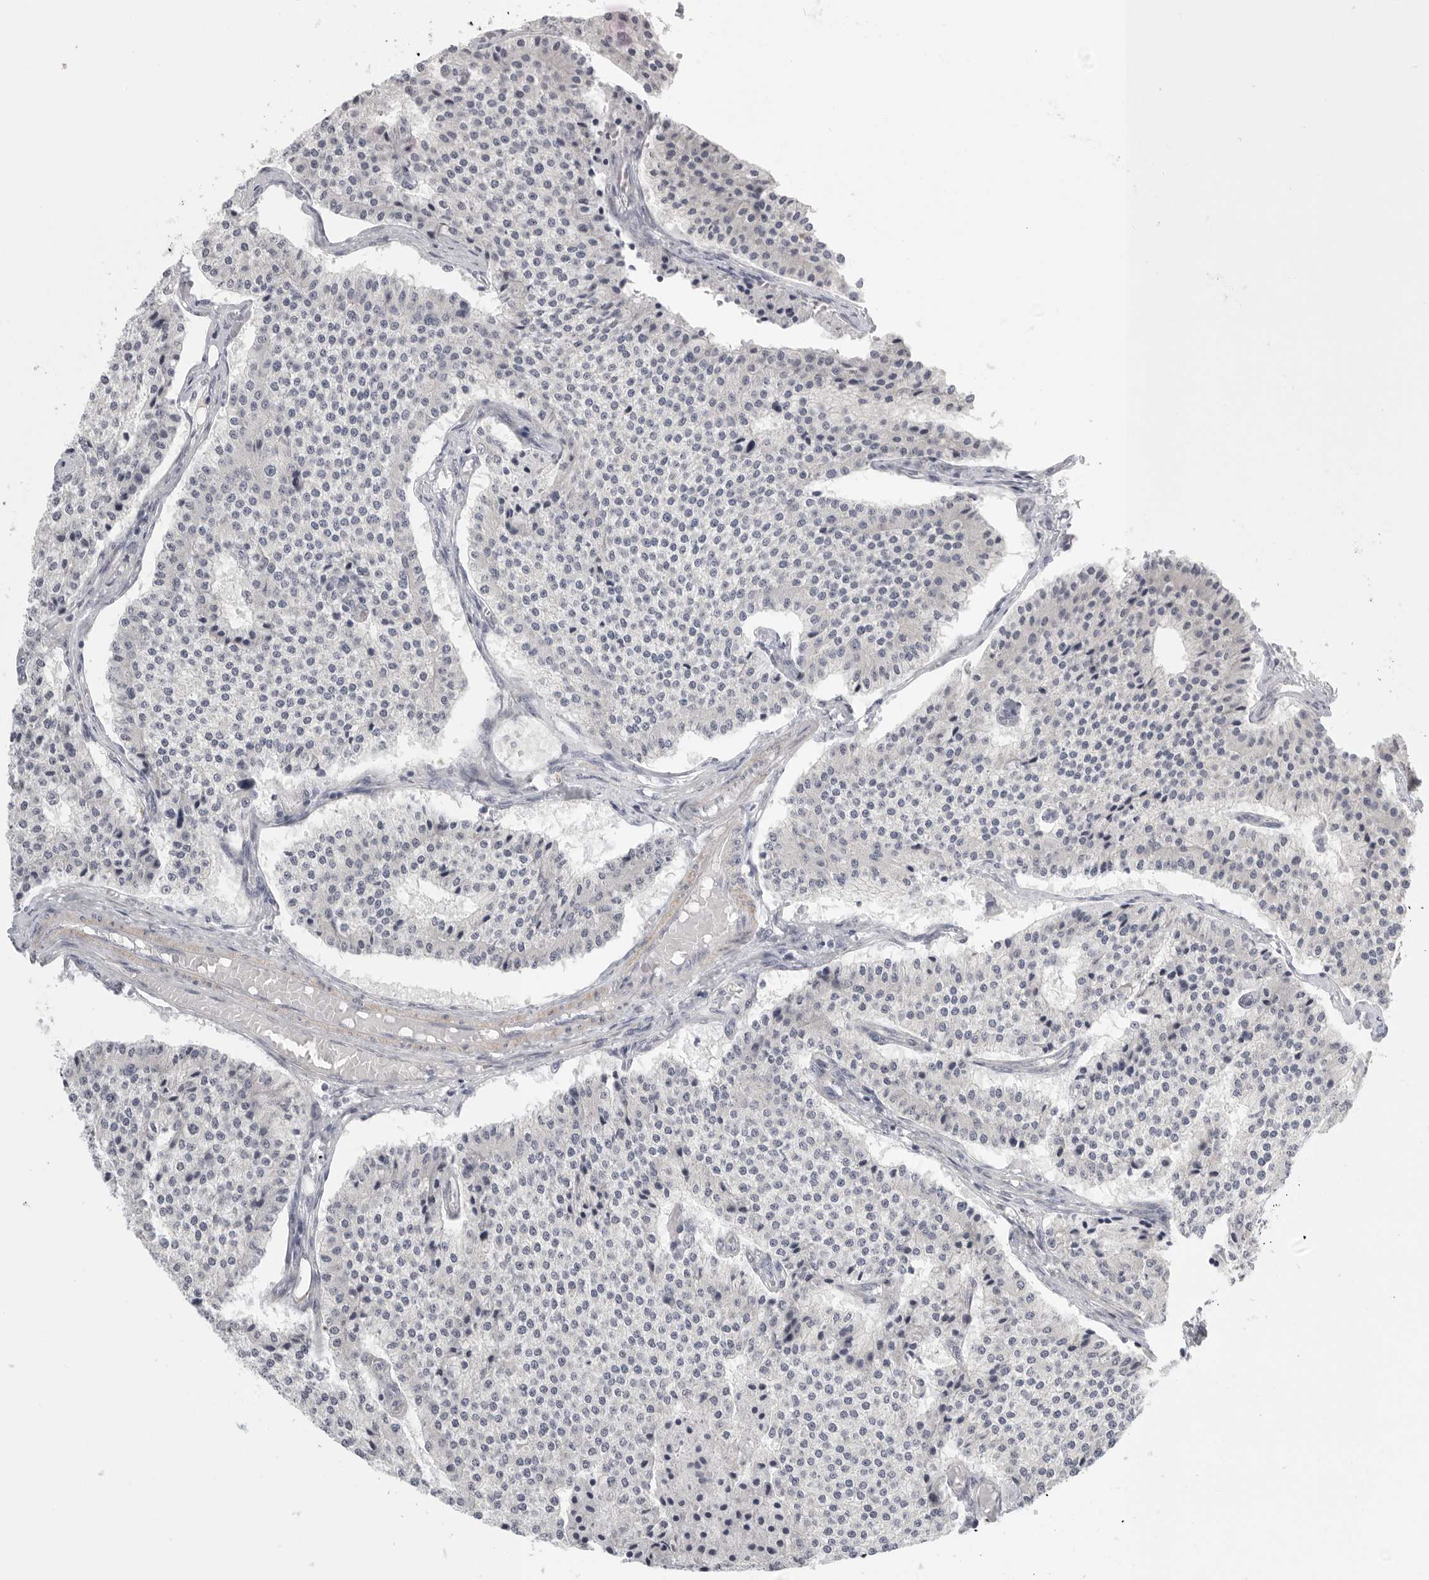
{"staining": {"intensity": "negative", "quantity": "none", "location": "none"}, "tissue": "carcinoid", "cell_type": "Tumor cells", "image_type": "cancer", "snomed": [{"axis": "morphology", "description": "Carcinoid, malignant, NOS"}, {"axis": "topography", "description": "Colon"}], "caption": "This is a histopathology image of IHC staining of carcinoid (malignant), which shows no positivity in tumor cells.", "gene": "STAB2", "patient": {"sex": "female", "age": 52}}